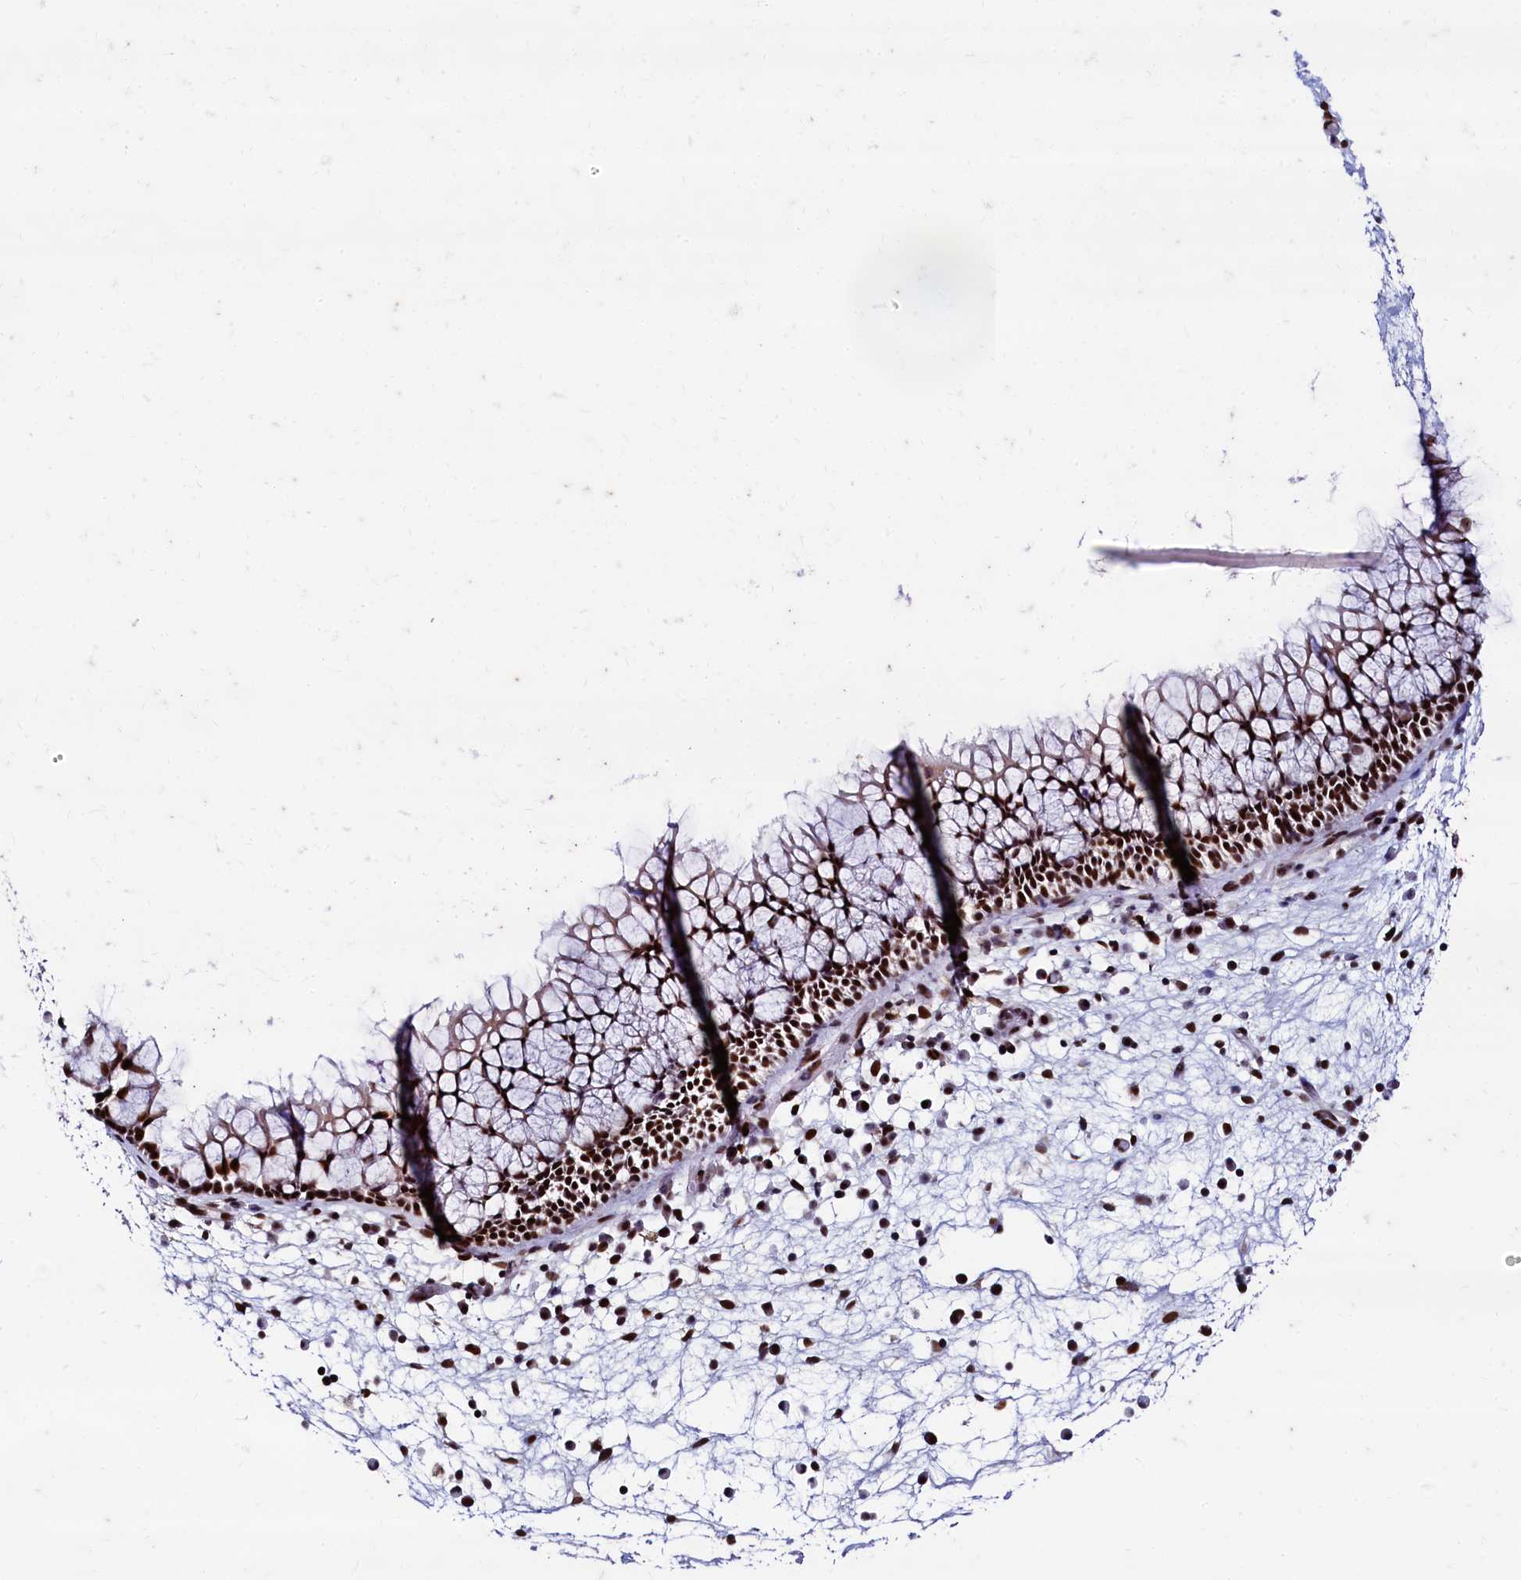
{"staining": {"intensity": "strong", "quantity": ">75%", "location": "nuclear"}, "tissue": "nasopharynx", "cell_type": "Respiratory epithelial cells", "image_type": "normal", "snomed": [{"axis": "morphology", "description": "Normal tissue, NOS"}, {"axis": "morphology", "description": "Inflammation, NOS"}, {"axis": "morphology", "description": "Malignant melanoma, Metastatic site"}, {"axis": "topography", "description": "Nasopharynx"}], "caption": "Immunohistochemical staining of normal nasopharynx reveals >75% levels of strong nuclear protein staining in approximately >75% of respiratory epithelial cells.", "gene": "CPSF7", "patient": {"sex": "male", "age": 70}}